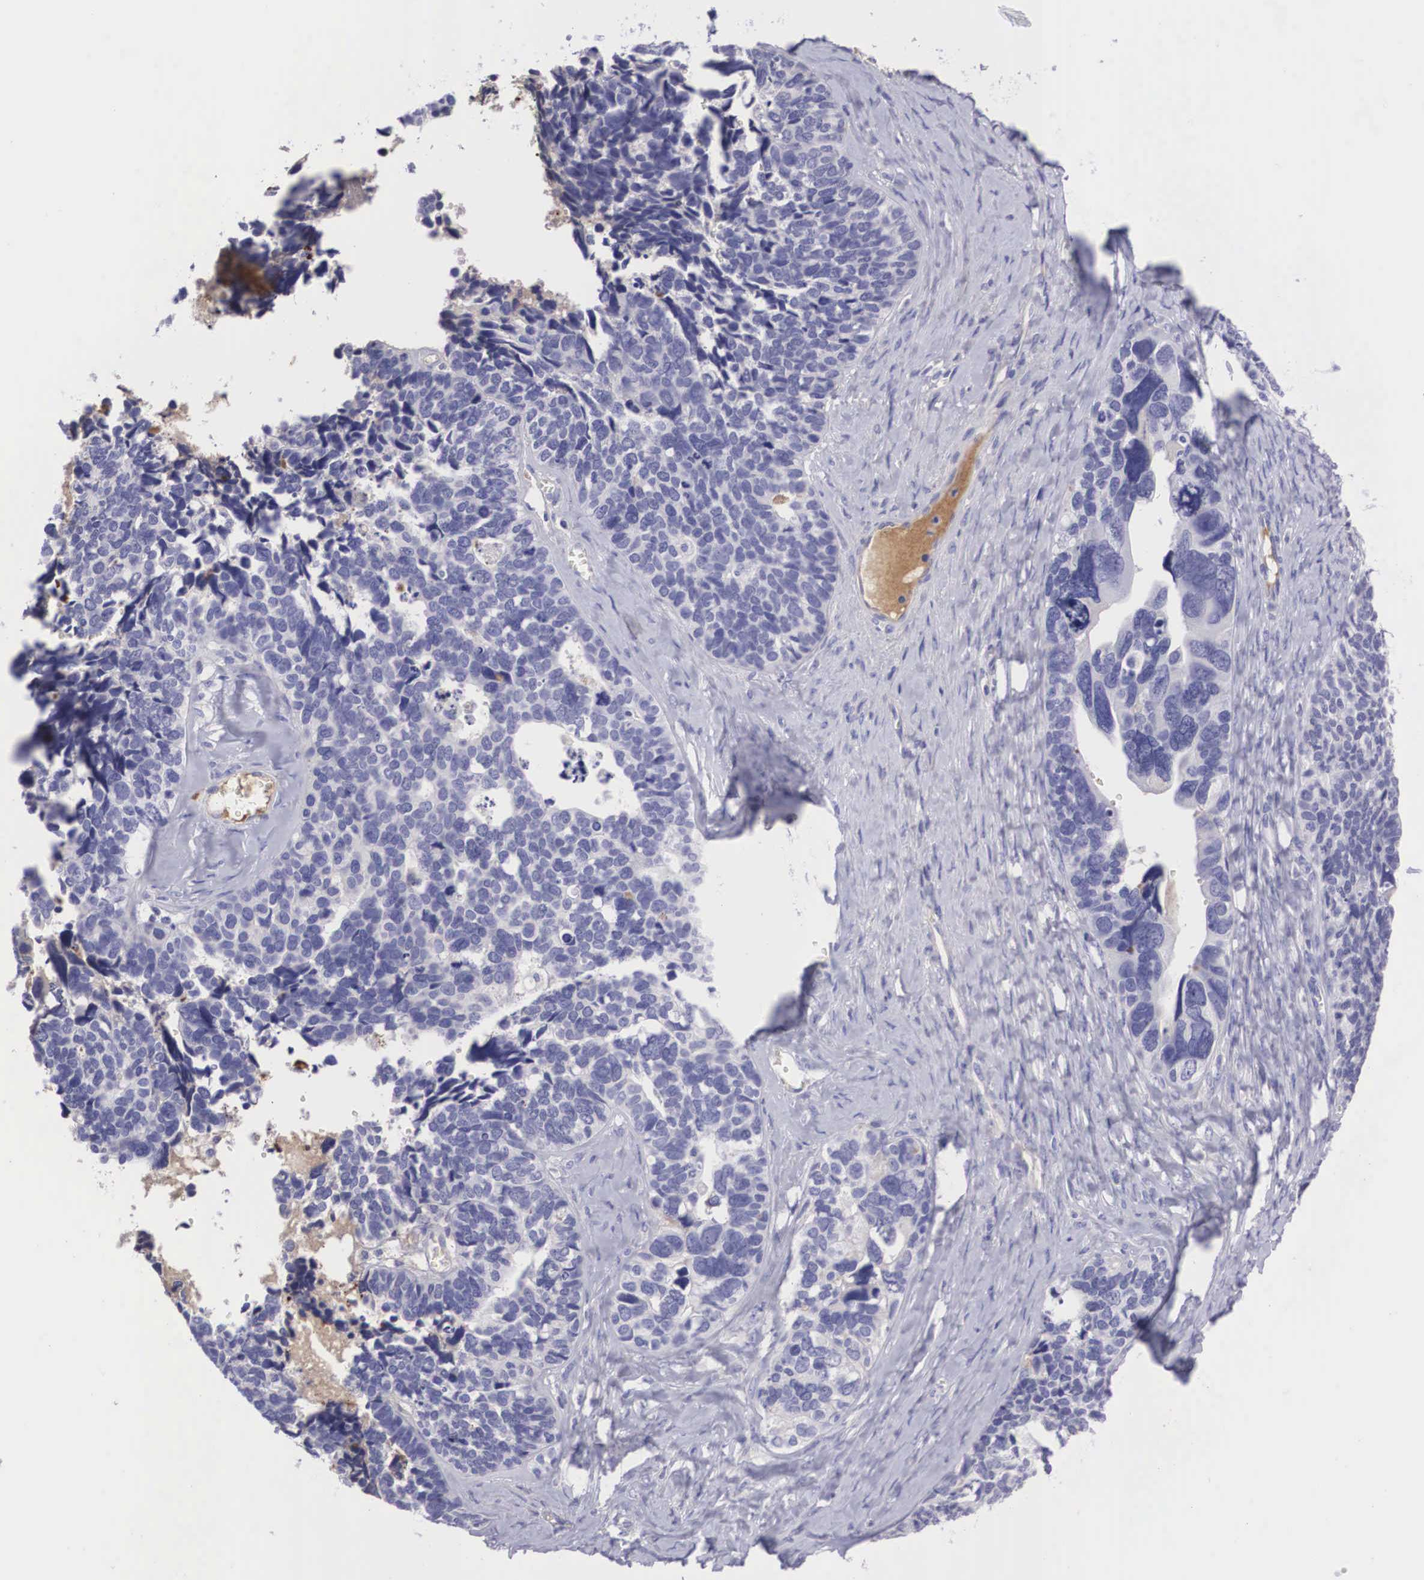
{"staining": {"intensity": "negative", "quantity": "none", "location": "none"}, "tissue": "ovarian cancer", "cell_type": "Tumor cells", "image_type": "cancer", "snomed": [{"axis": "morphology", "description": "Cystadenocarcinoma, serous, NOS"}, {"axis": "topography", "description": "Ovary"}], "caption": "This is an IHC histopathology image of ovarian cancer. There is no expression in tumor cells.", "gene": "CLU", "patient": {"sex": "female", "age": 77}}